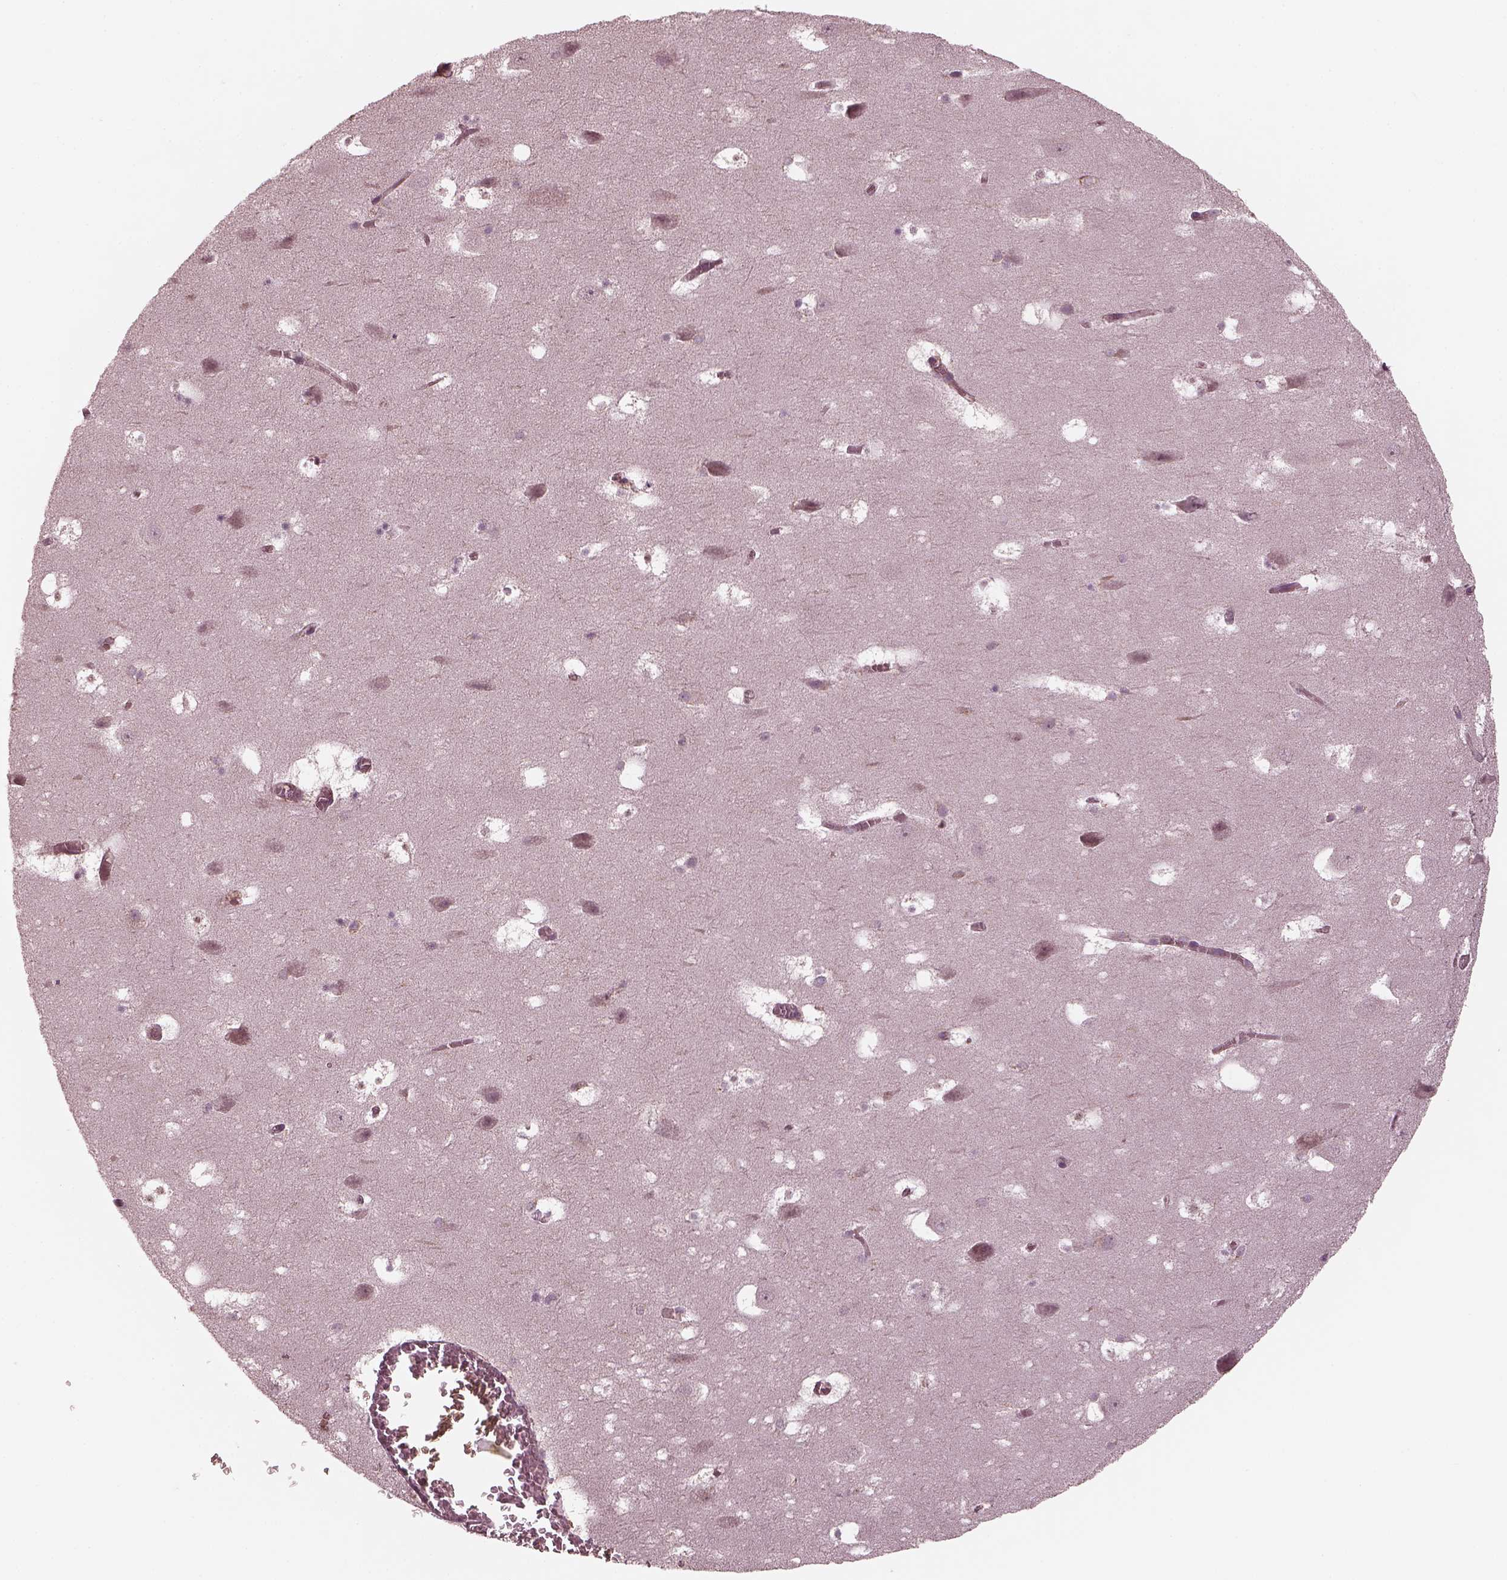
{"staining": {"intensity": "negative", "quantity": "none", "location": "none"}, "tissue": "hippocampus", "cell_type": "Glial cells", "image_type": "normal", "snomed": [{"axis": "morphology", "description": "Normal tissue, NOS"}, {"axis": "topography", "description": "Hippocampus"}], "caption": "Immunohistochemistry photomicrograph of unremarkable human hippocampus stained for a protein (brown), which displays no expression in glial cells.", "gene": "TUBG1", "patient": {"sex": "male", "age": 45}}